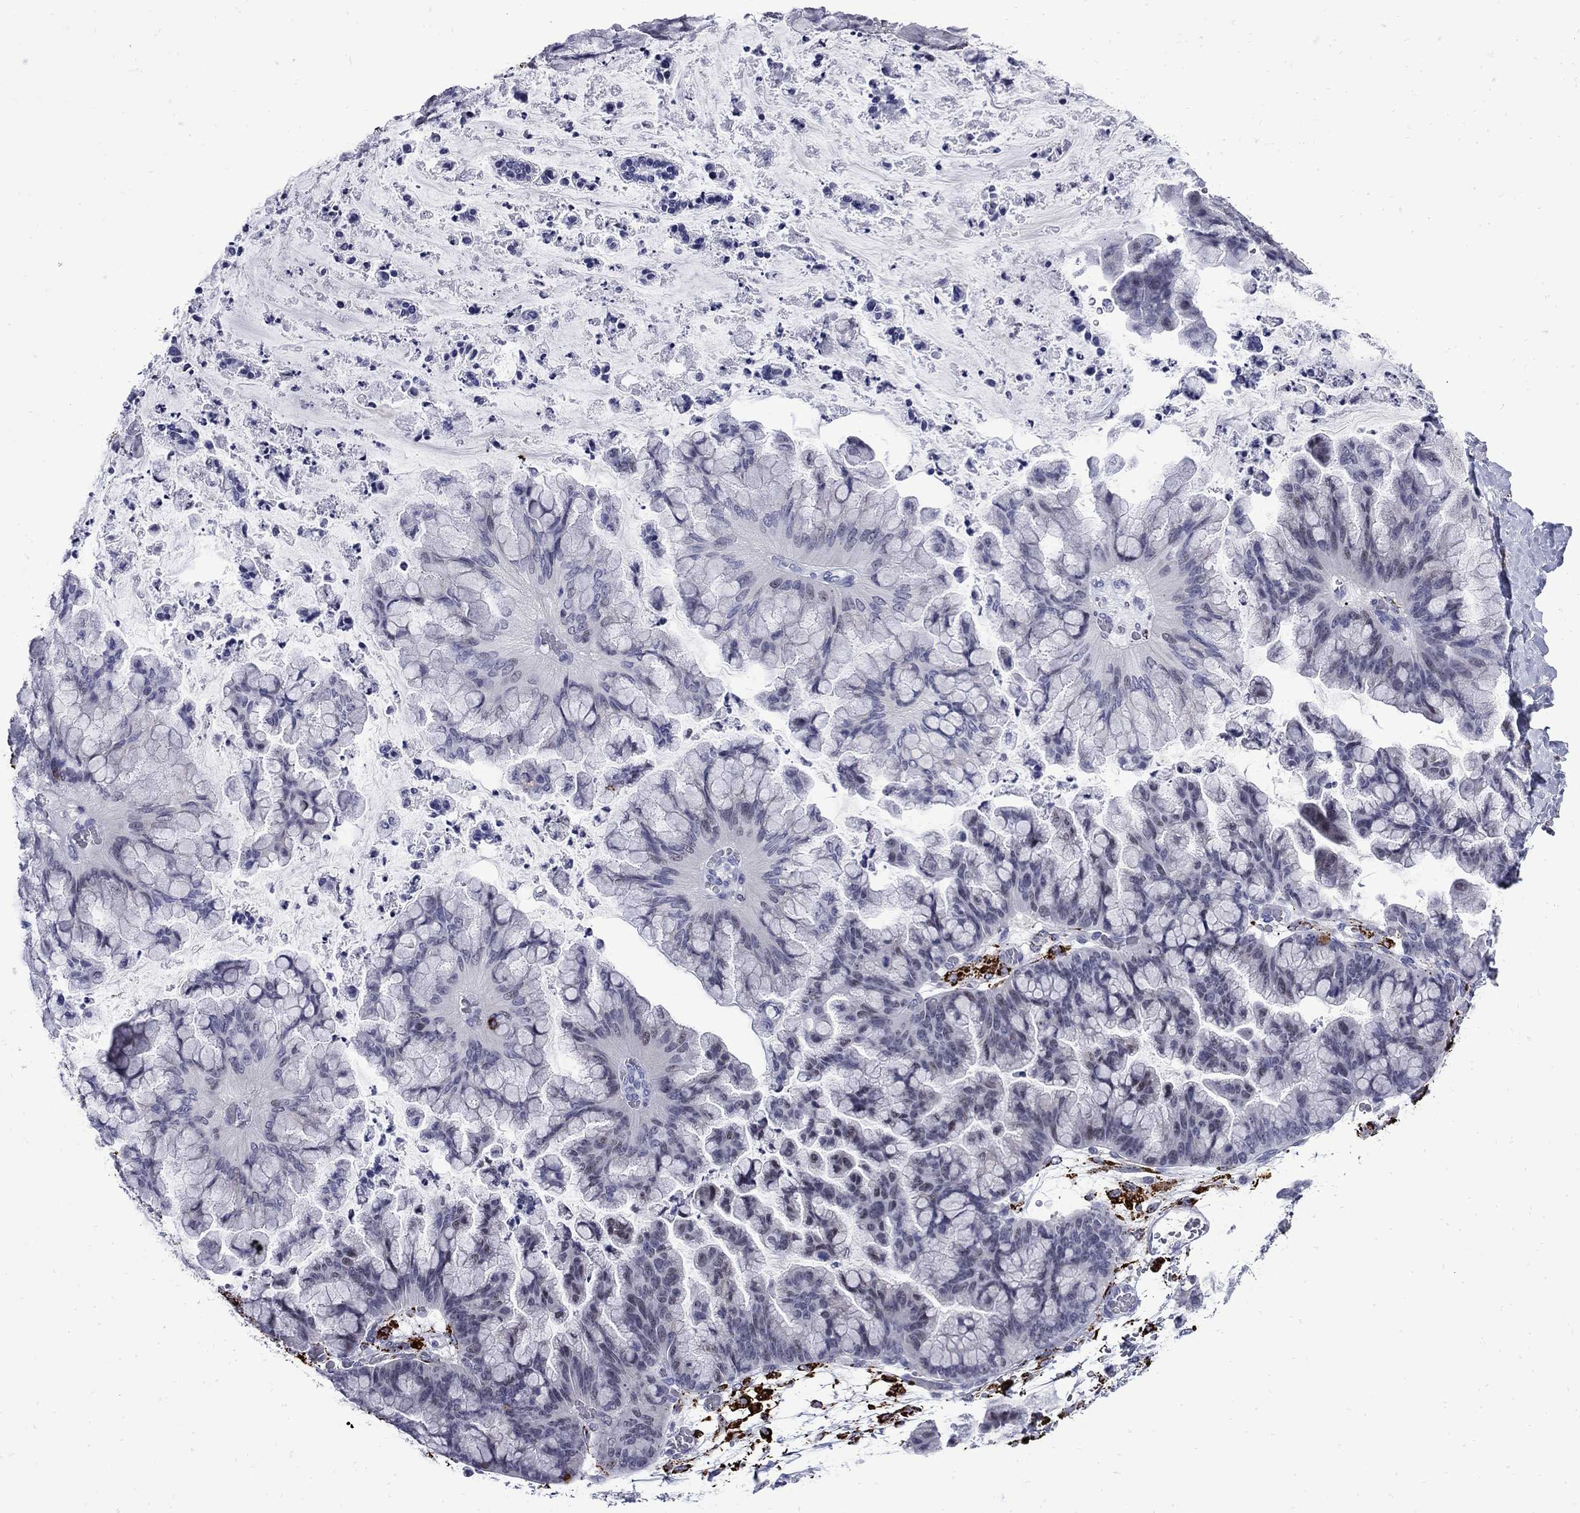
{"staining": {"intensity": "negative", "quantity": "none", "location": "none"}, "tissue": "ovarian cancer", "cell_type": "Tumor cells", "image_type": "cancer", "snomed": [{"axis": "morphology", "description": "Cystadenocarcinoma, mucinous, NOS"}, {"axis": "topography", "description": "Ovary"}], "caption": "Immunohistochemistry (IHC) image of neoplastic tissue: ovarian cancer stained with DAB (3,3'-diaminobenzidine) demonstrates no significant protein expression in tumor cells.", "gene": "MGARP", "patient": {"sex": "female", "age": 67}}